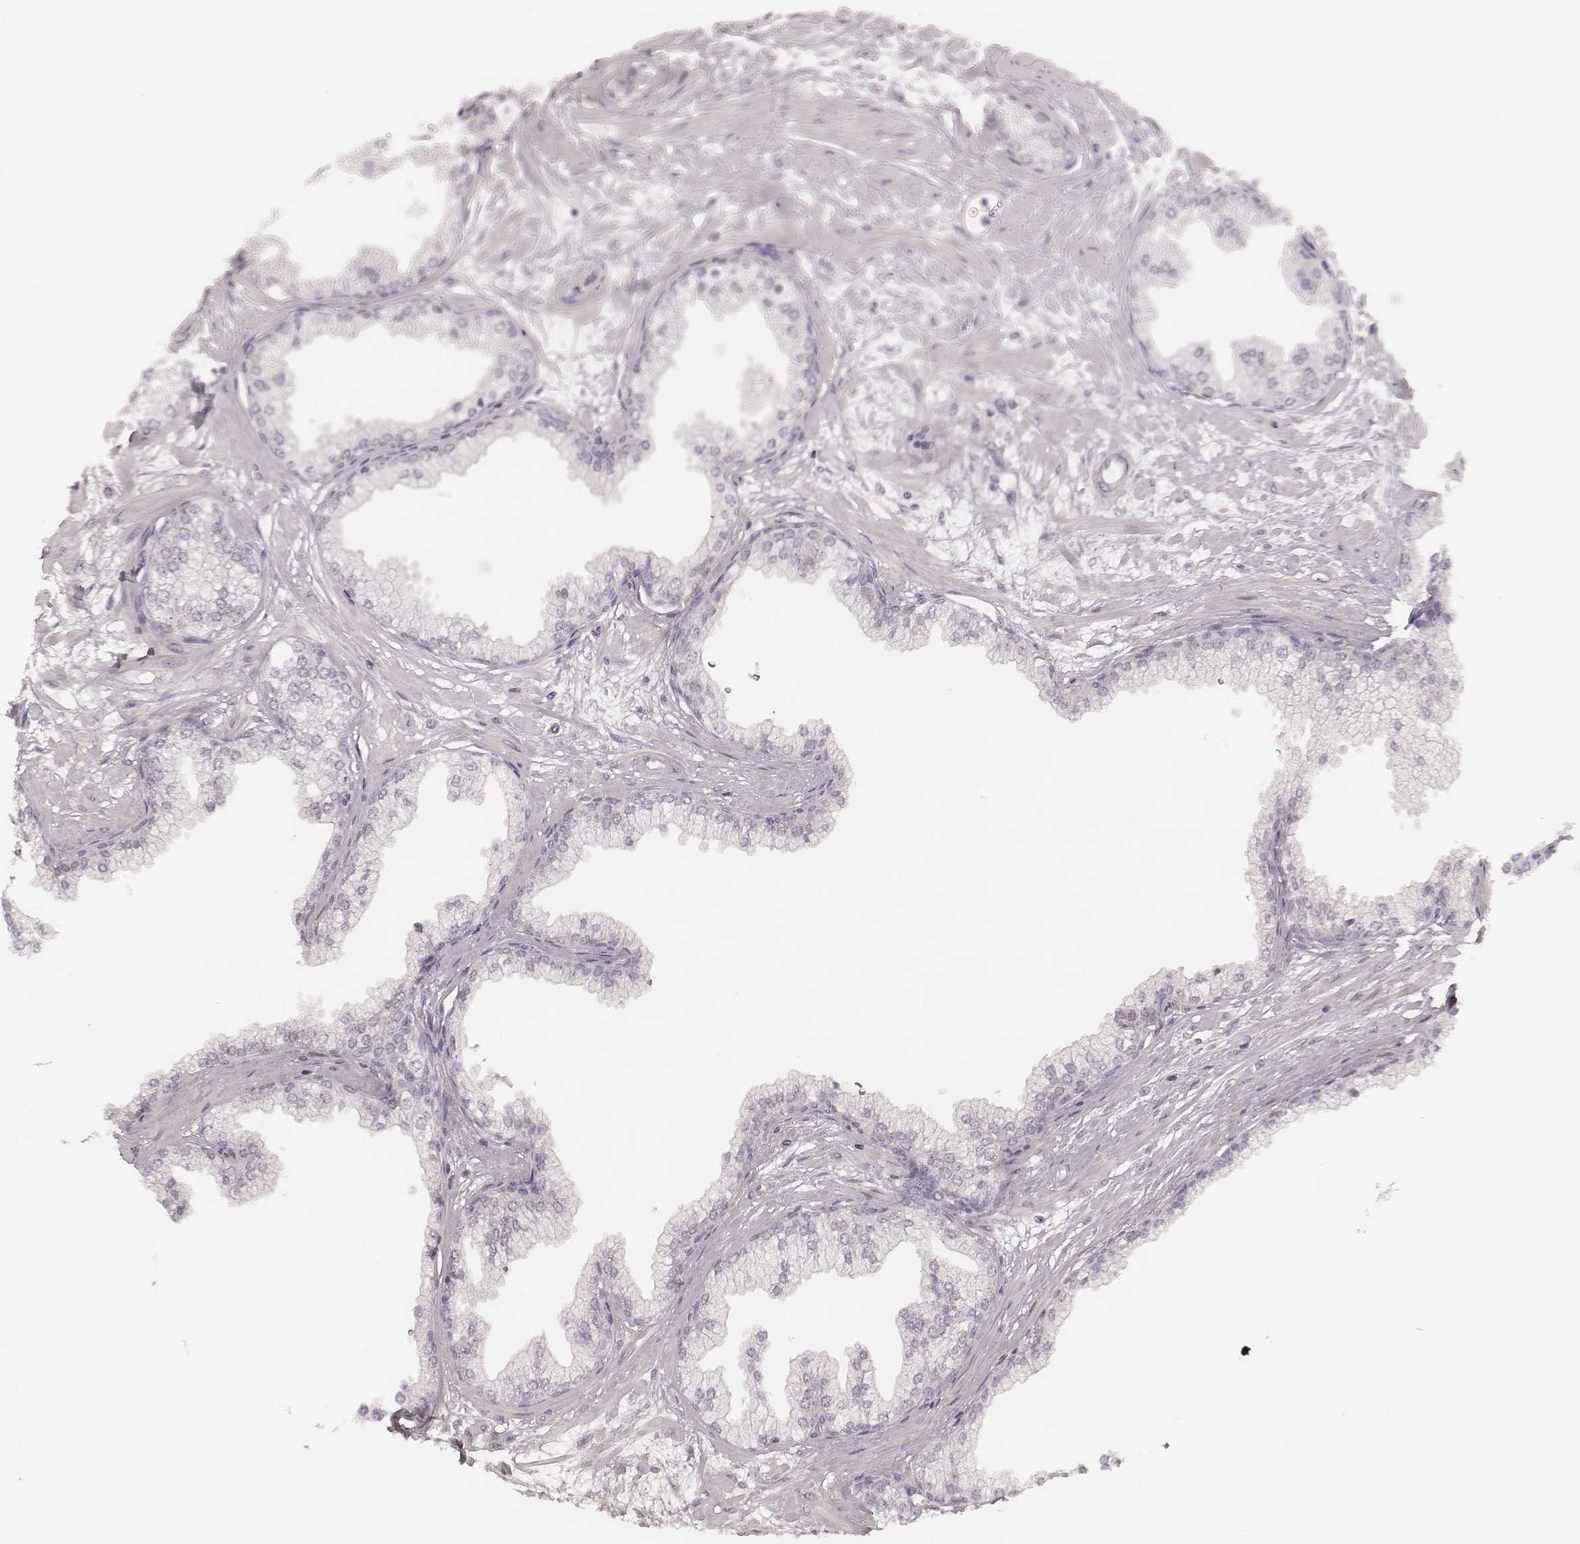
{"staining": {"intensity": "negative", "quantity": "none", "location": "none"}, "tissue": "prostate", "cell_type": "Glandular cells", "image_type": "normal", "snomed": [{"axis": "morphology", "description": "Normal tissue, NOS"}, {"axis": "topography", "description": "Prostate"}, {"axis": "topography", "description": "Peripheral nerve tissue"}], "caption": "Prostate was stained to show a protein in brown. There is no significant positivity in glandular cells.", "gene": "MSX1", "patient": {"sex": "male", "age": 61}}